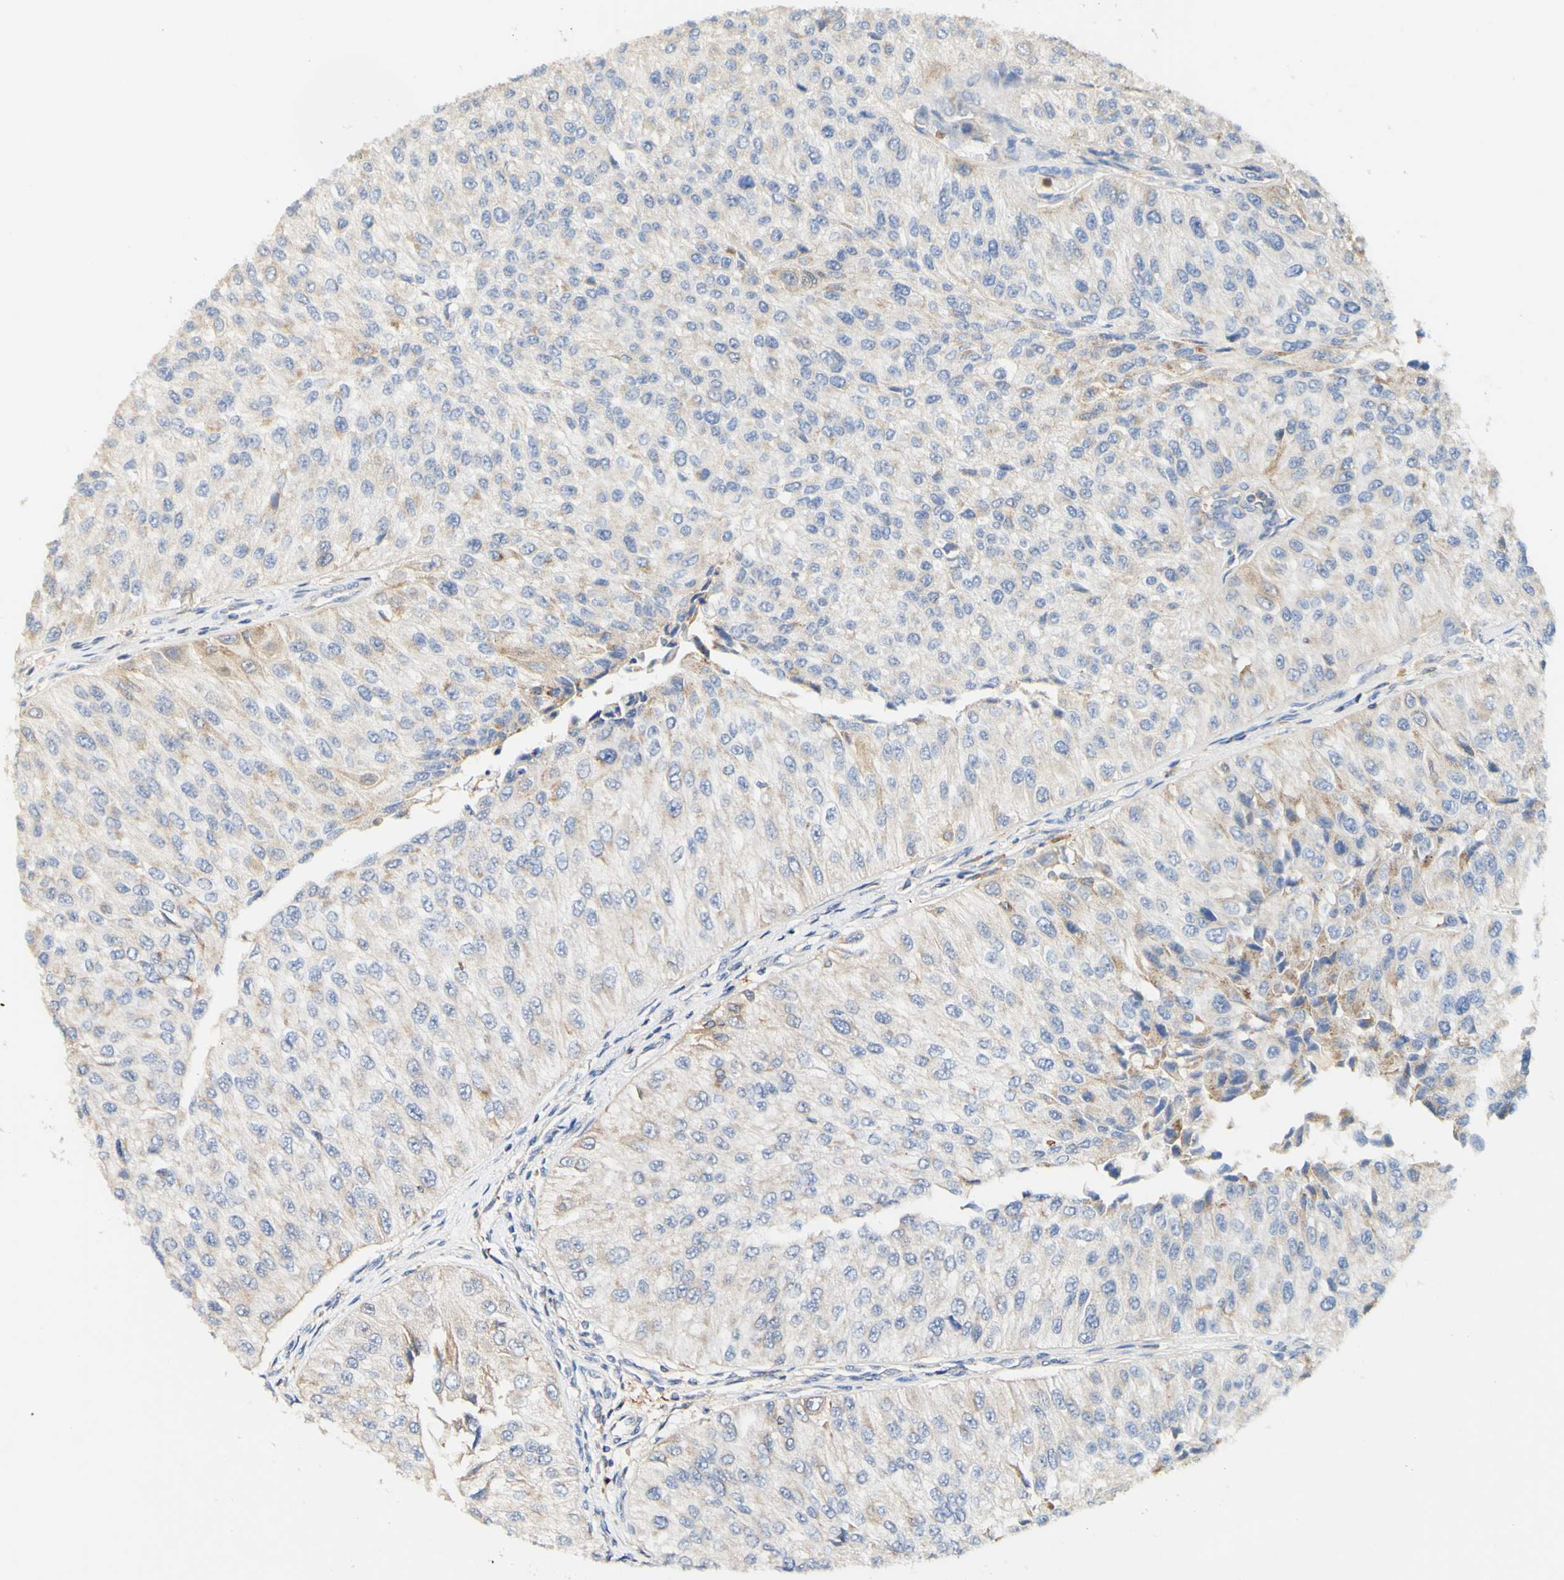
{"staining": {"intensity": "weak", "quantity": "<25%", "location": "cytoplasmic/membranous"}, "tissue": "urothelial cancer", "cell_type": "Tumor cells", "image_type": "cancer", "snomed": [{"axis": "morphology", "description": "Urothelial carcinoma, High grade"}, {"axis": "topography", "description": "Kidney"}, {"axis": "topography", "description": "Urinary bladder"}], "caption": "Immunohistochemical staining of urothelial cancer exhibits no significant positivity in tumor cells. (DAB (3,3'-diaminobenzidine) immunohistochemistry with hematoxylin counter stain).", "gene": "PCDH7", "patient": {"sex": "male", "age": 77}}